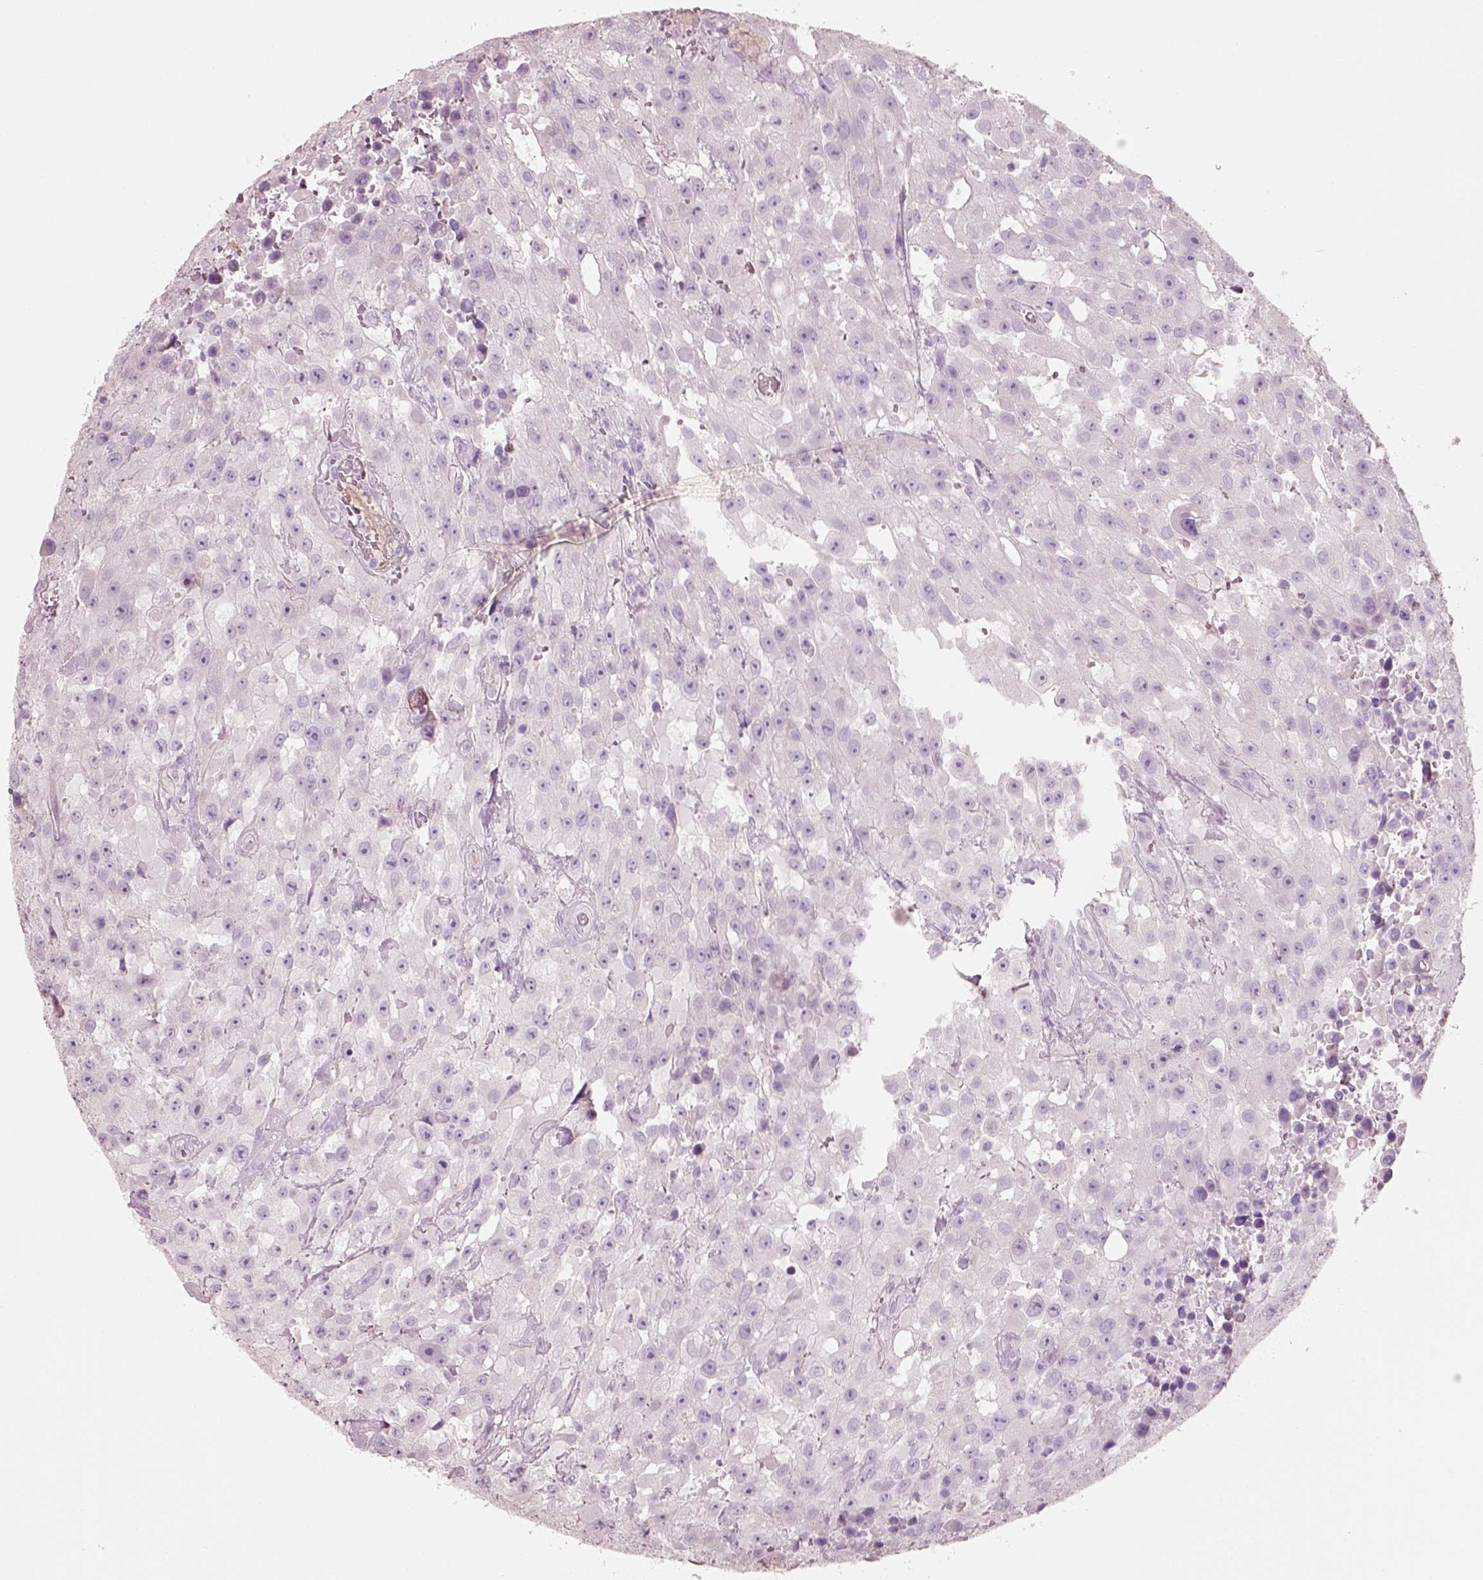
{"staining": {"intensity": "negative", "quantity": "none", "location": "none"}, "tissue": "urothelial cancer", "cell_type": "Tumor cells", "image_type": "cancer", "snomed": [{"axis": "morphology", "description": "Urothelial carcinoma, High grade"}, {"axis": "topography", "description": "Urinary bladder"}], "caption": "This image is of high-grade urothelial carcinoma stained with immunohistochemistry to label a protein in brown with the nuclei are counter-stained blue. There is no positivity in tumor cells.", "gene": "PNOC", "patient": {"sex": "male", "age": 79}}